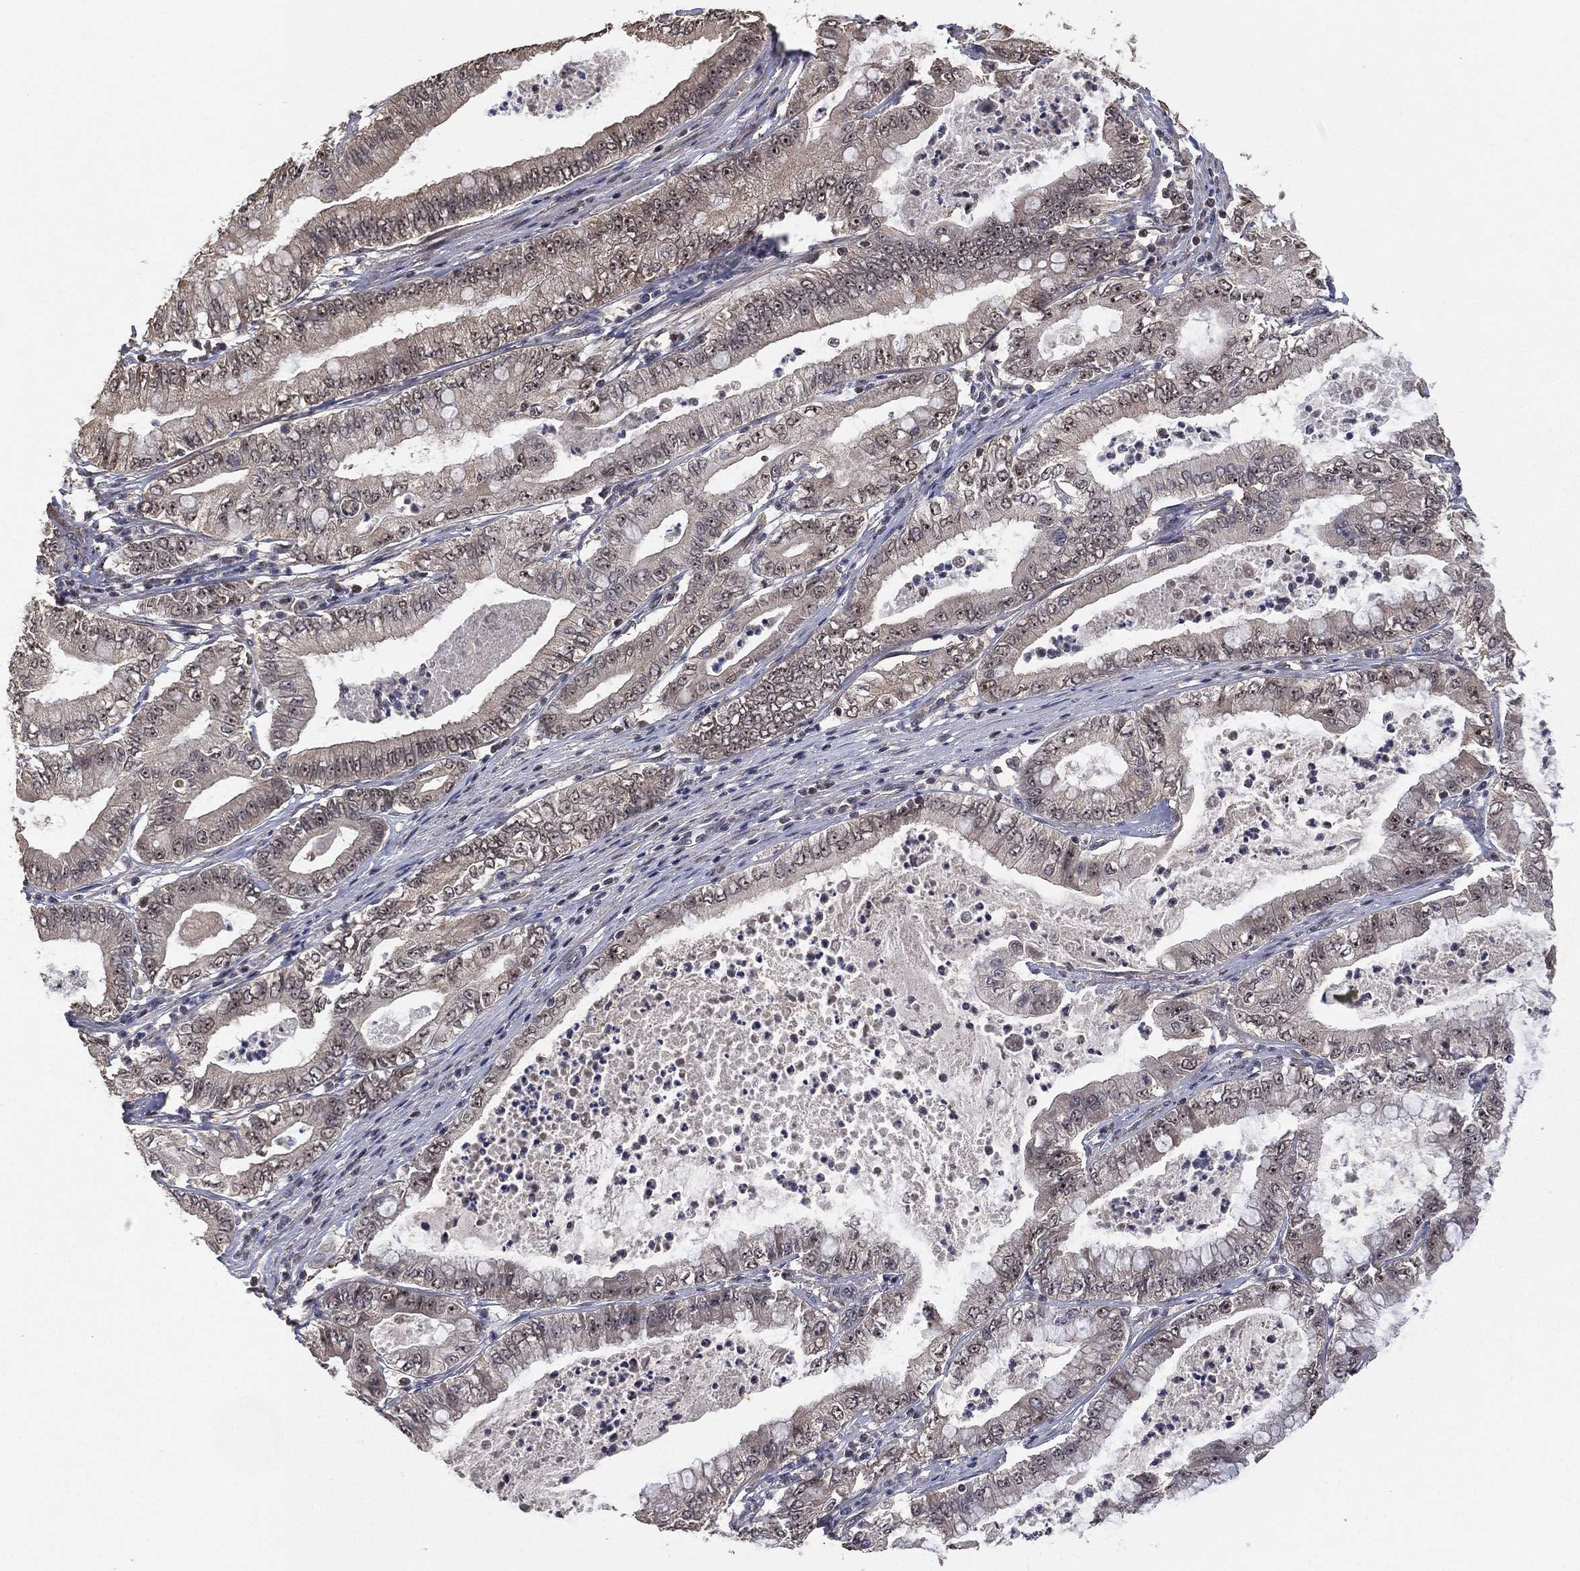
{"staining": {"intensity": "negative", "quantity": "none", "location": "none"}, "tissue": "pancreatic cancer", "cell_type": "Tumor cells", "image_type": "cancer", "snomed": [{"axis": "morphology", "description": "Adenocarcinoma, NOS"}, {"axis": "topography", "description": "Pancreas"}], "caption": "An immunohistochemistry (IHC) photomicrograph of pancreatic adenocarcinoma is shown. There is no staining in tumor cells of pancreatic adenocarcinoma.", "gene": "NELFCD", "patient": {"sex": "male", "age": 71}}